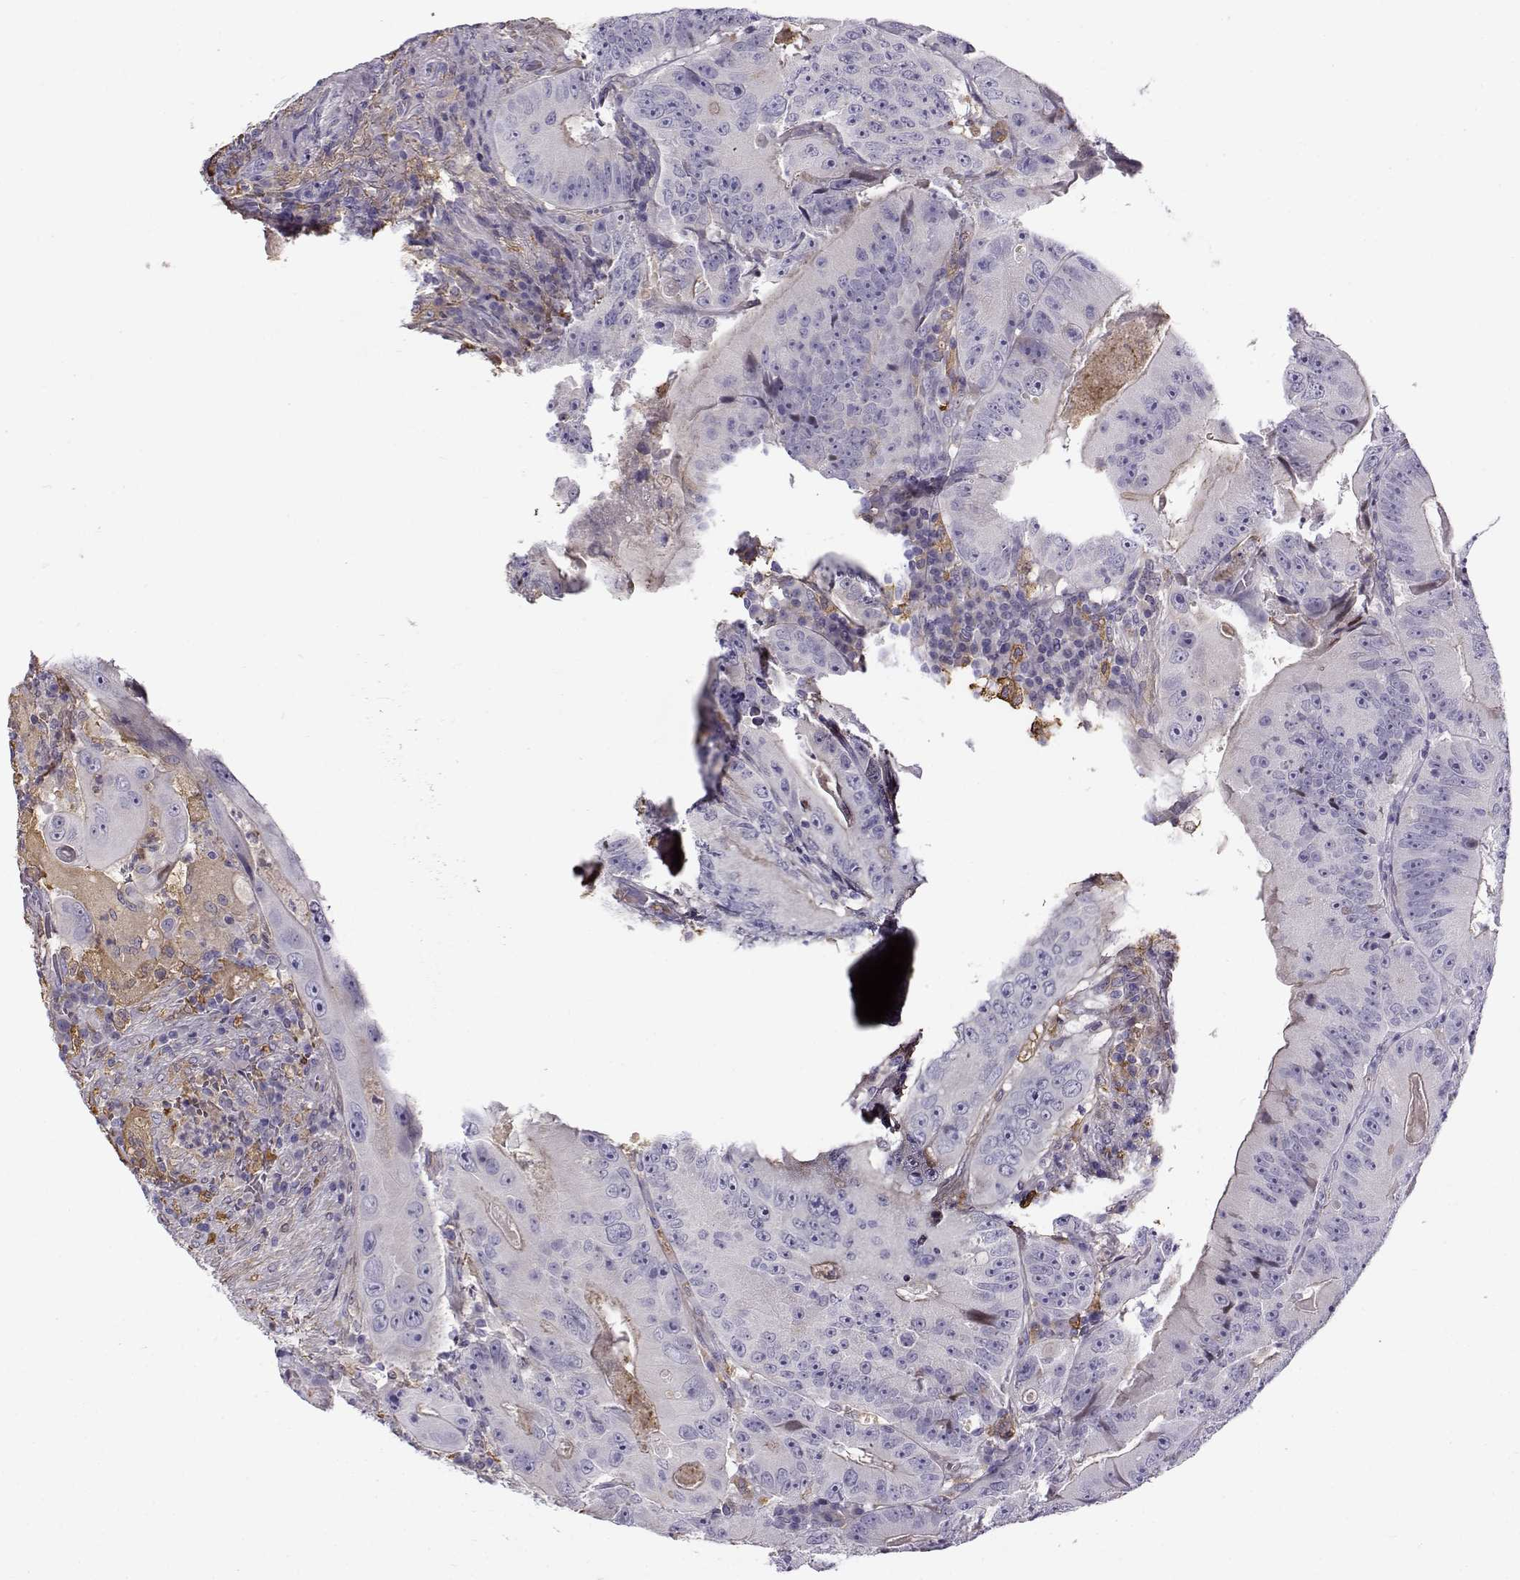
{"staining": {"intensity": "negative", "quantity": "none", "location": "none"}, "tissue": "colorectal cancer", "cell_type": "Tumor cells", "image_type": "cancer", "snomed": [{"axis": "morphology", "description": "Adenocarcinoma, NOS"}, {"axis": "topography", "description": "Colon"}], "caption": "This histopathology image is of adenocarcinoma (colorectal) stained with immunohistochemistry to label a protein in brown with the nuclei are counter-stained blue. There is no staining in tumor cells. (DAB (3,3'-diaminobenzidine) immunohistochemistry (IHC) visualized using brightfield microscopy, high magnification).", "gene": "UCP3", "patient": {"sex": "female", "age": 86}}